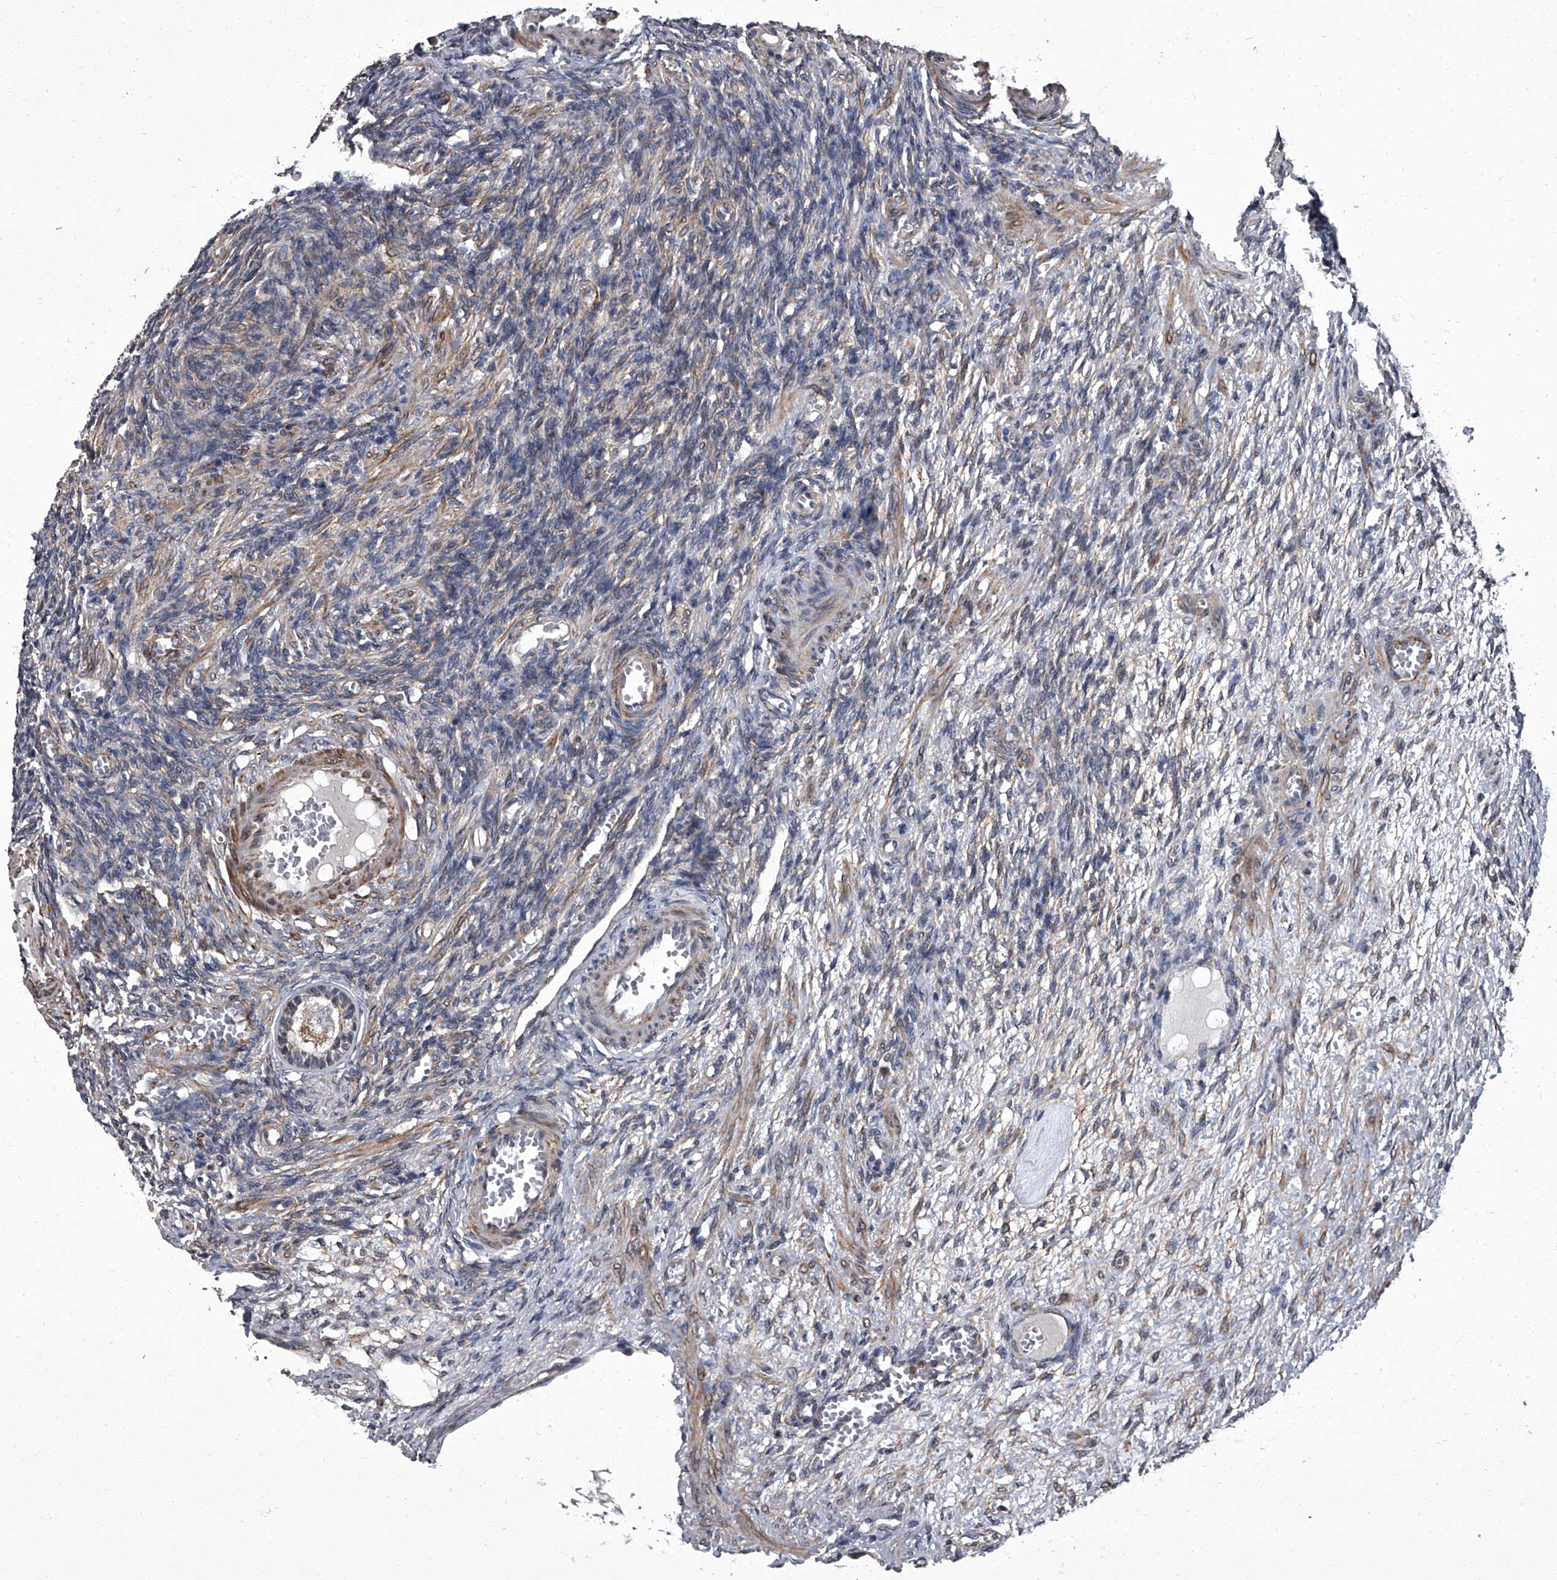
{"staining": {"intensity": "weak", "quantity": "25%-75%", "location": "cytoplasmic/membranous"}, "tissue": "ovary", "cell_type": "Follicle cells", "image_type": "normal", "snomed": [{"axis": "morphology", "description": "Normal tissue, NOS"}, {"axis": "topography", "description": "Ovary"}], "caption": "Protein analysis of unremarkable ovary demonstrates weak cytoplasmic/membranous positivity in about 25%-75% of follicle cells.", "gene": "SIRT4", "patient": {"sex": "female", "age": 27}}